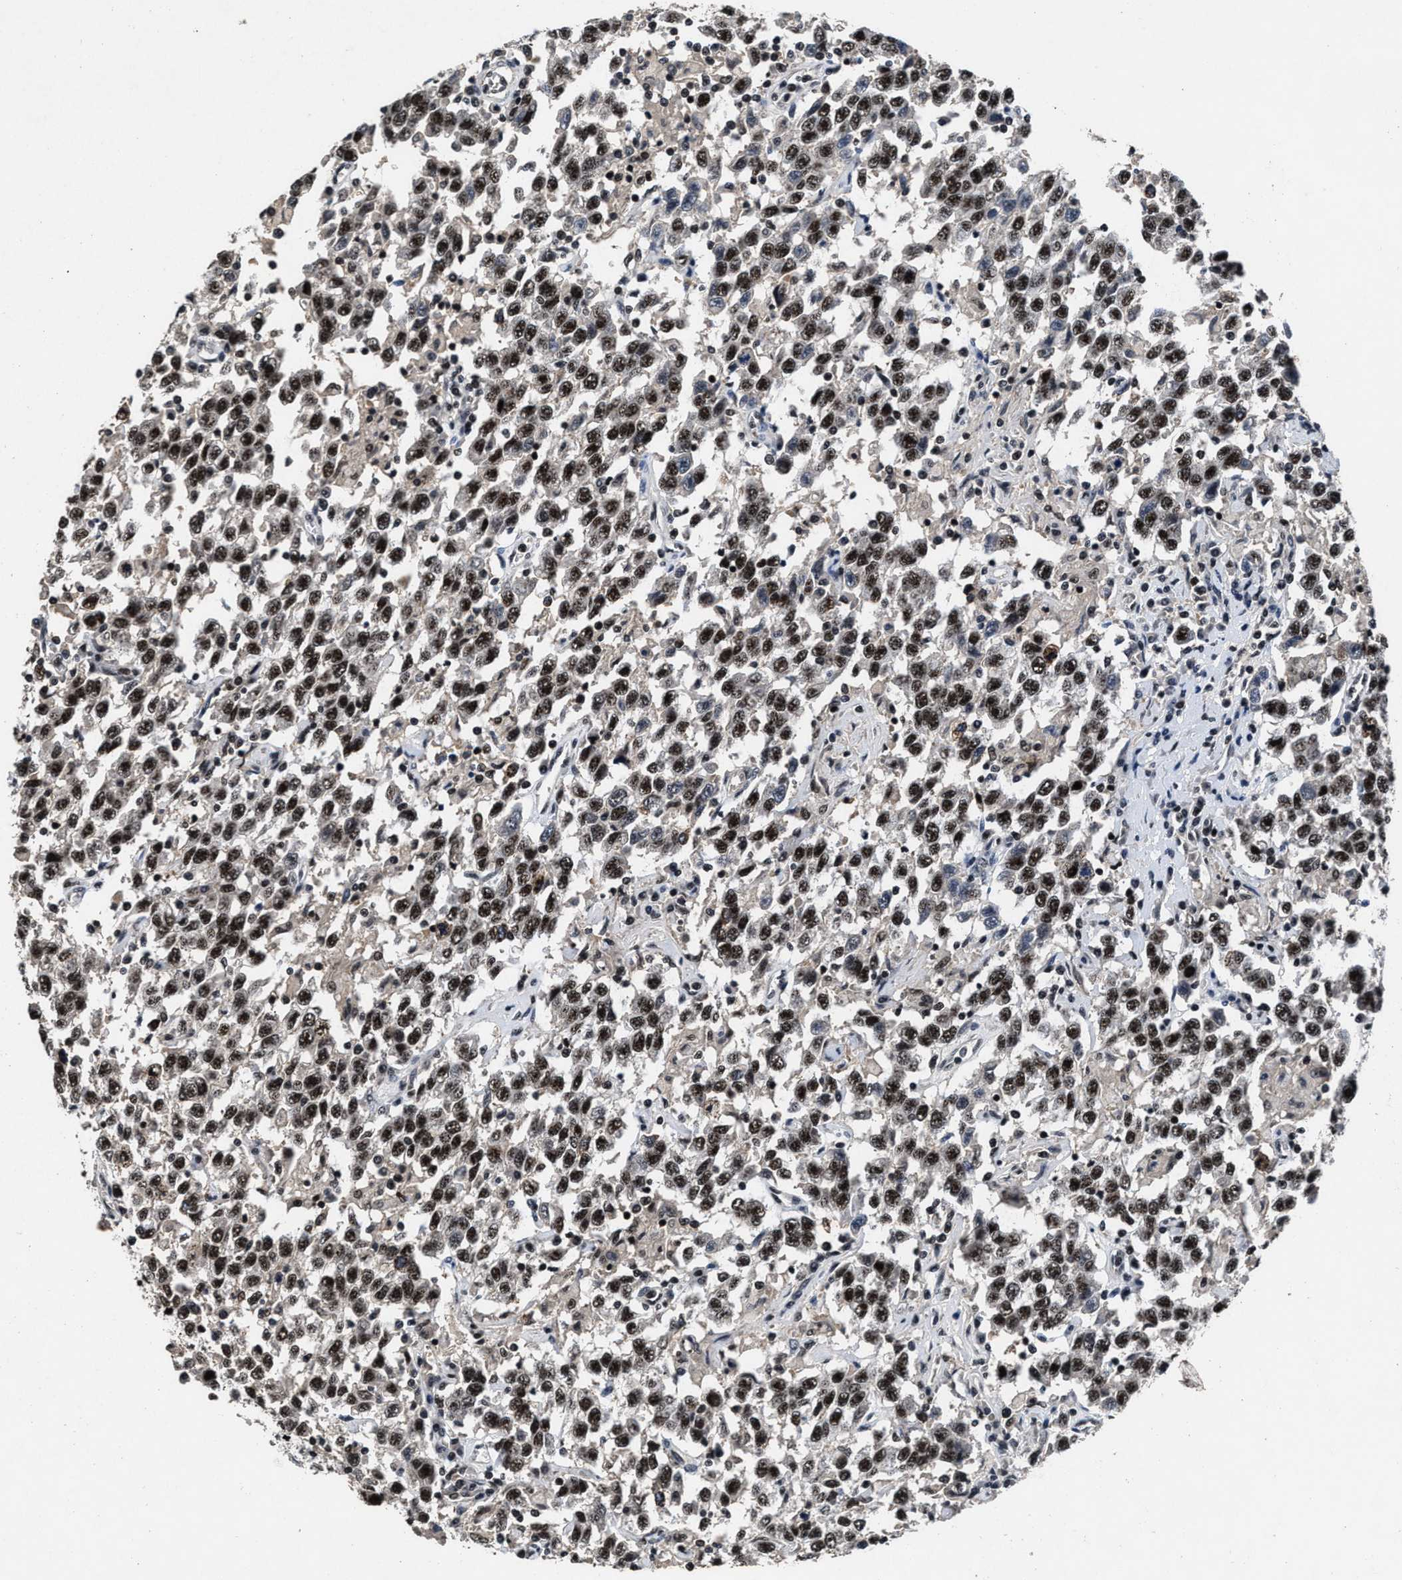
{"staining": {"intensity": "strong", "quantity": ">75%", "location": "nuclear"}, "tissue": "testis cancer", "cell_type": "Tumor cells", "image_type": "cancer", "snomed": [{"axis": "morphology", "description": "Seminoma, NOS"}, {"axis": "topography", "description": "Testis"}], "caption": "Protein positivity by immunohistochemistry displays strong nuclear expression in about >75% of tumor cells in seminoma (testis).", "gene": "ZNF233", "patient": {"sex": "male", "age": 41}}